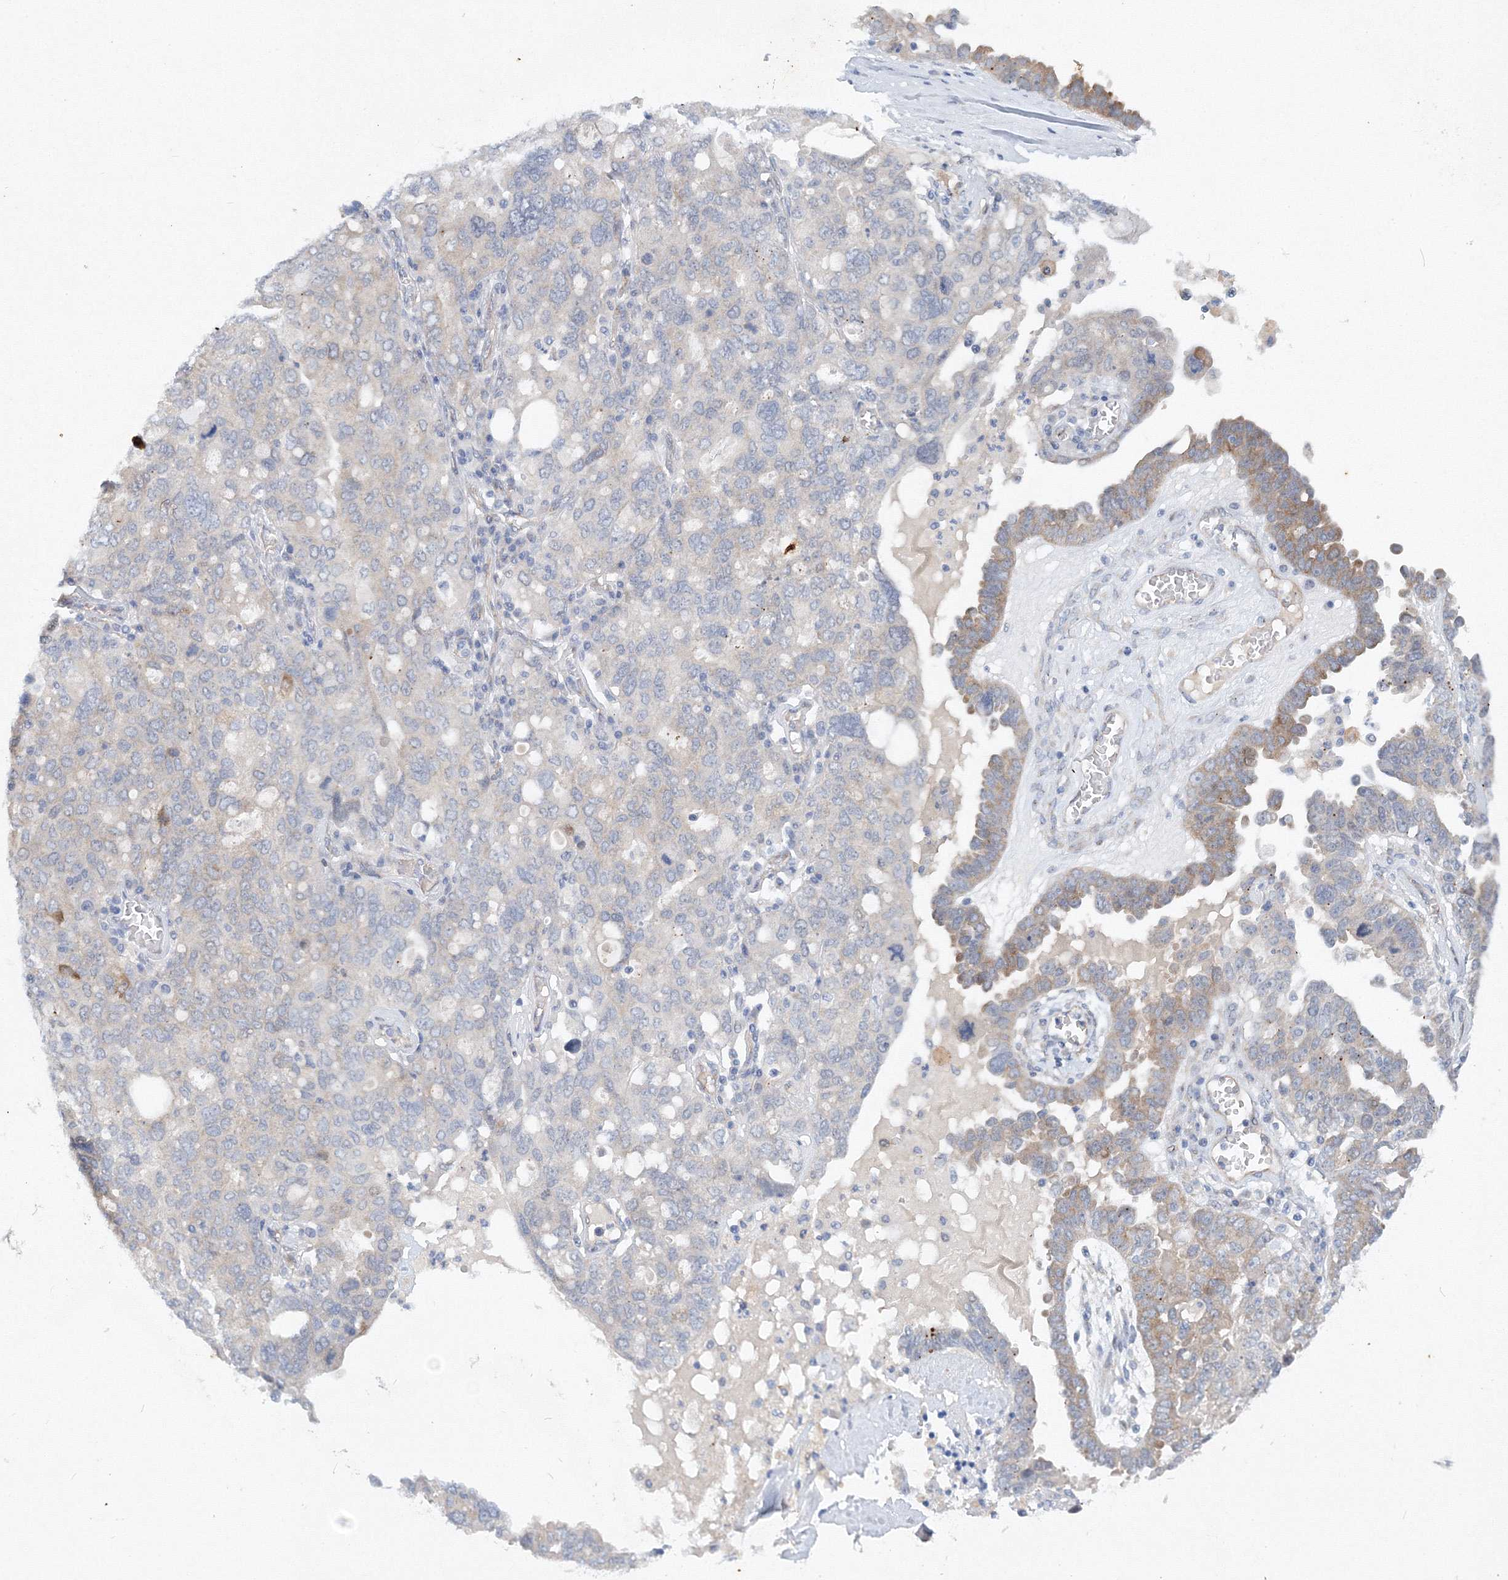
{"staining": {"intensity": "moderate", "quantity": "<25%", "location": "cytoplasmic/membranous"}, "tissue": "ovarian cancer", "cell_type": "Tumor cells", "image_type": "cancer", "snomed": [{"axis": "morphology", "description": "Carcinoma, endometroid"}, {"axis": "topography", "description": "Ovary"}], "caption": "Tumor cells exhibit low levels of moderate cytoplasmic/membranous positivity in approximately <25% of cells in human endometroid carcinoma (ovarian).", "gene": "TANC1", "patient": {"sex": "female", "age": 62}}